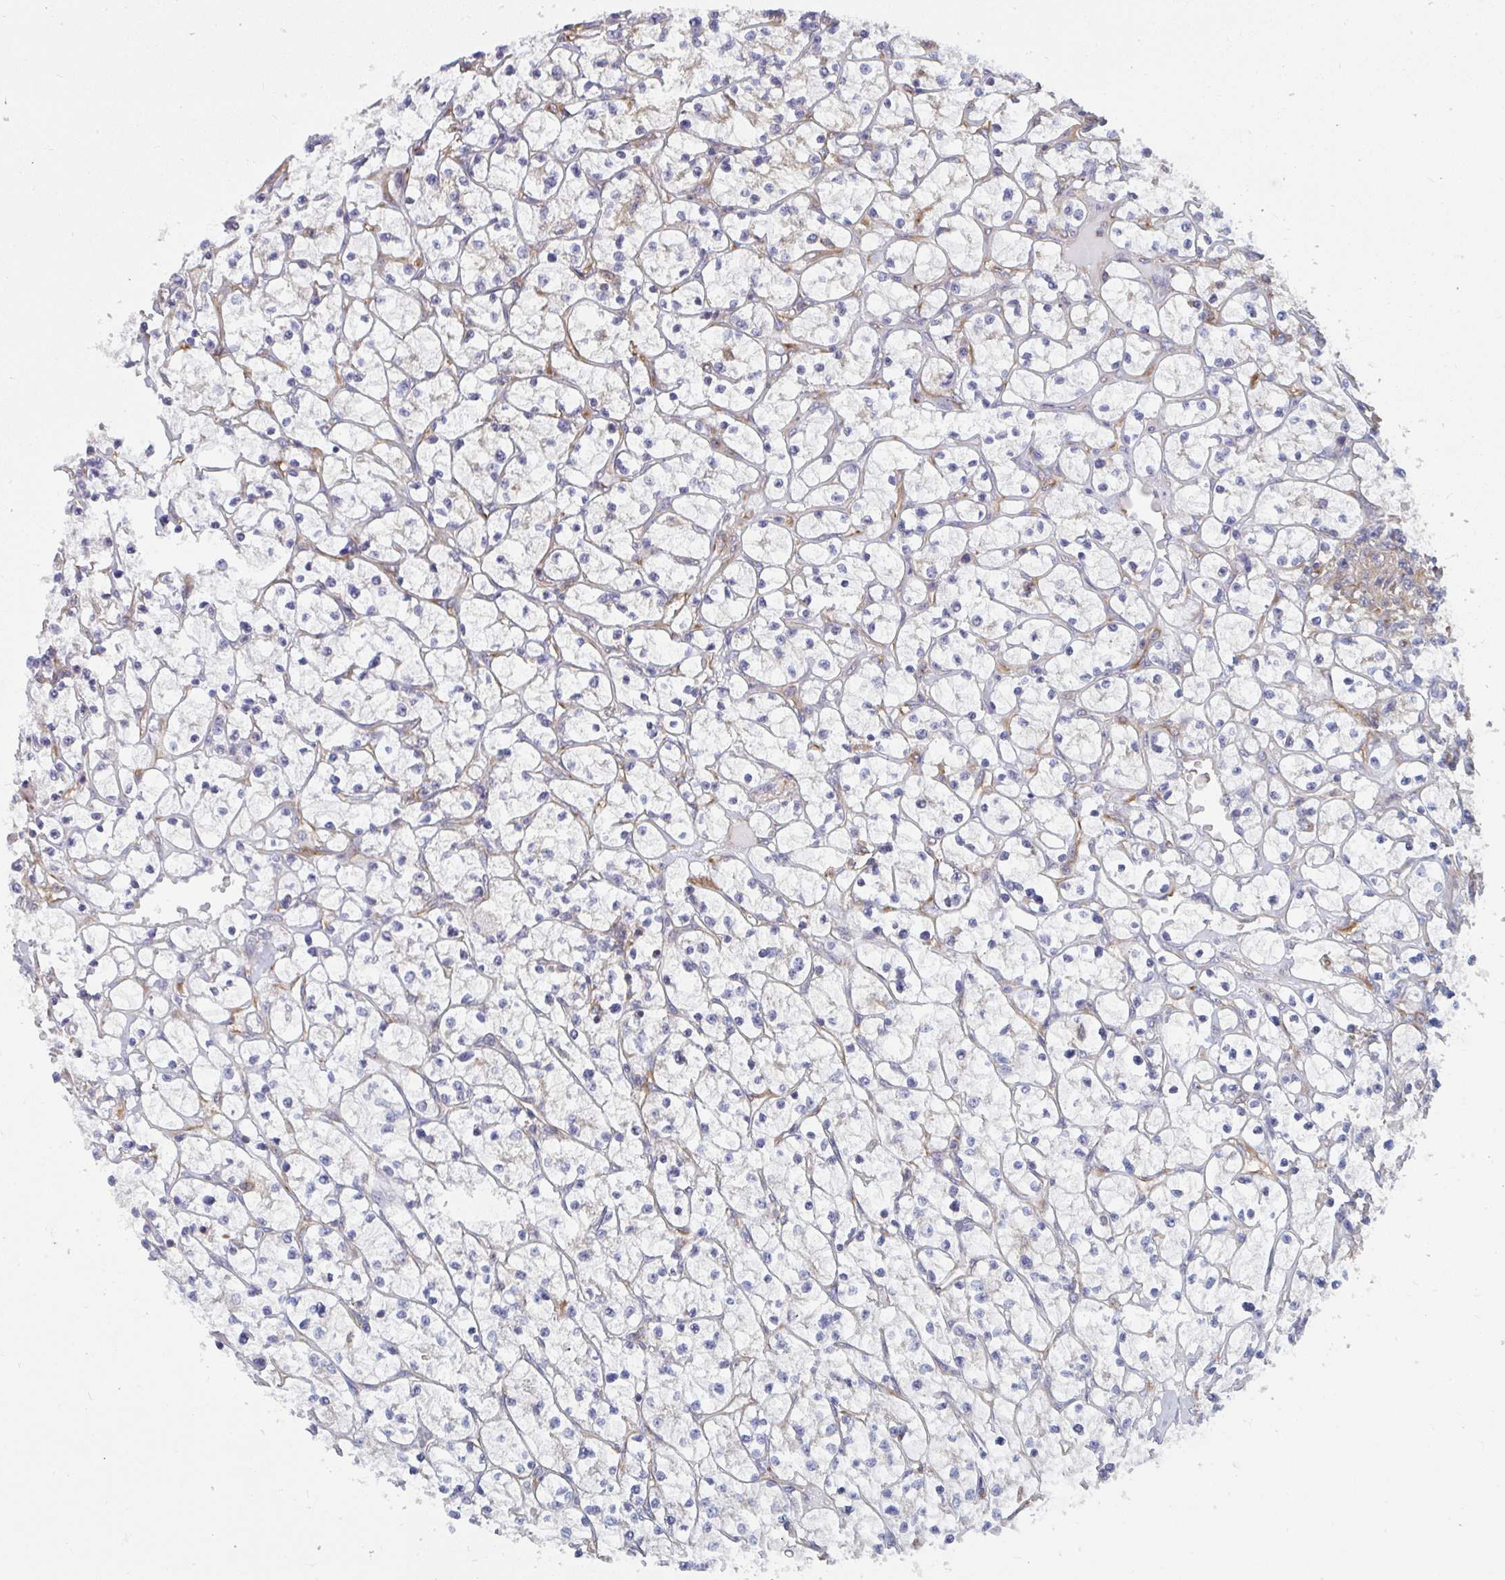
{"staining": {"intensity": "negative", "quantity": "none", "location": "none"}, "tissue": "renal cancer", "cell_type": "Tumor cells", "image_type": "cancer", "snomed": [{"axis": "morphology", "description": "Adenocarcinoma, NOS"}, {"axis": "topography", "description": "Kidney"}], "caption": "Tumor cells show no significant protein positivity in renal adenocarcinoma. (Brightfield microscopy of DAB immunohistochemistry (IHC) at high magnification).", "gene": "DYNC1I2", "patient": {"sex": "female", "age": 64}}